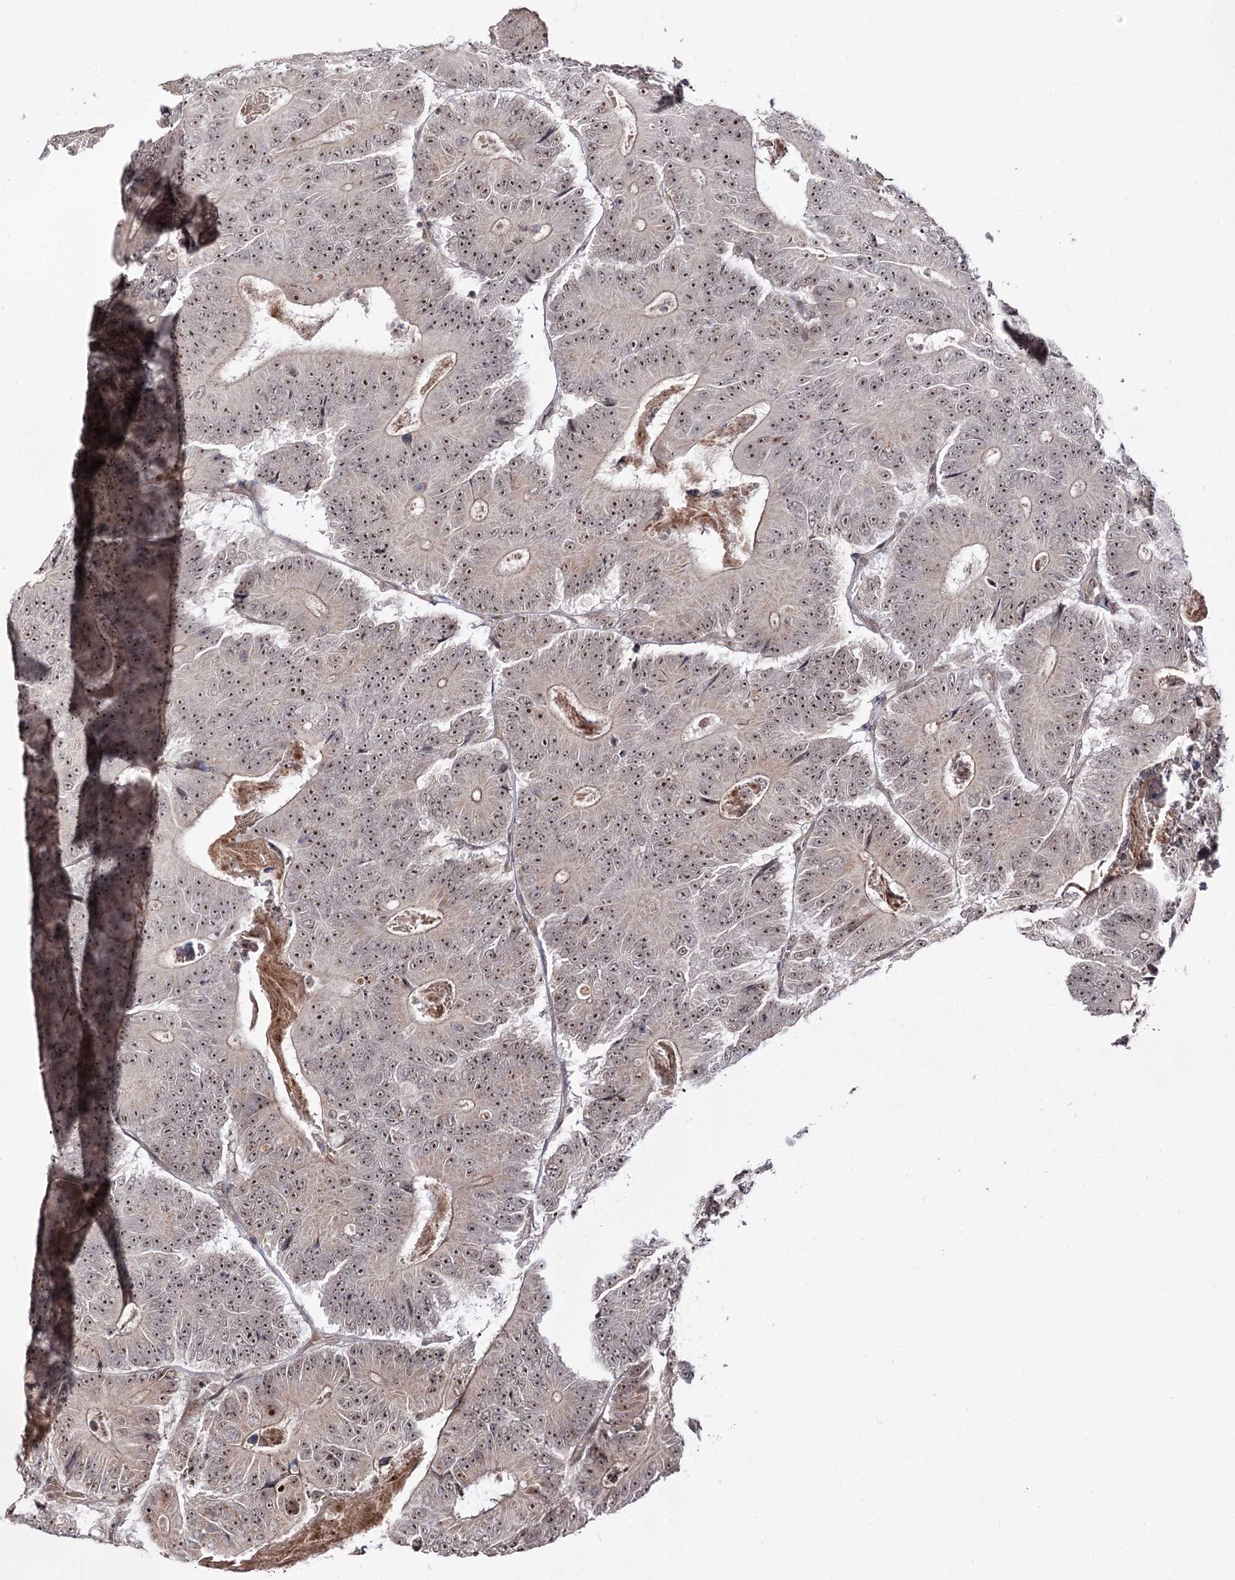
{"staining": {"intensity": "moderate", "quantity": ">75%", "location": "nuclear"}, "tissue": "colorectal cancer", "cell_type": "Tumor cells", "image_type": "cancer", "snomed": [{"axis": "morphology", "description": "Adenocarcinoma, NOS"}, {"axis": "topography", "description": "Colon"}], "caption": "Colorectal cancer (adenocarcinoma) tissue displays moderate nuclear expression in approximately >75% of tumor cells The staining was performed using DAB (3,3'-diaminobenzidine), with brown indicating positive protein expression. Nuclei are stained blue with hematoxylin.", "gene": "RRP9", "patient": {"sex": "male", "age": 83}}